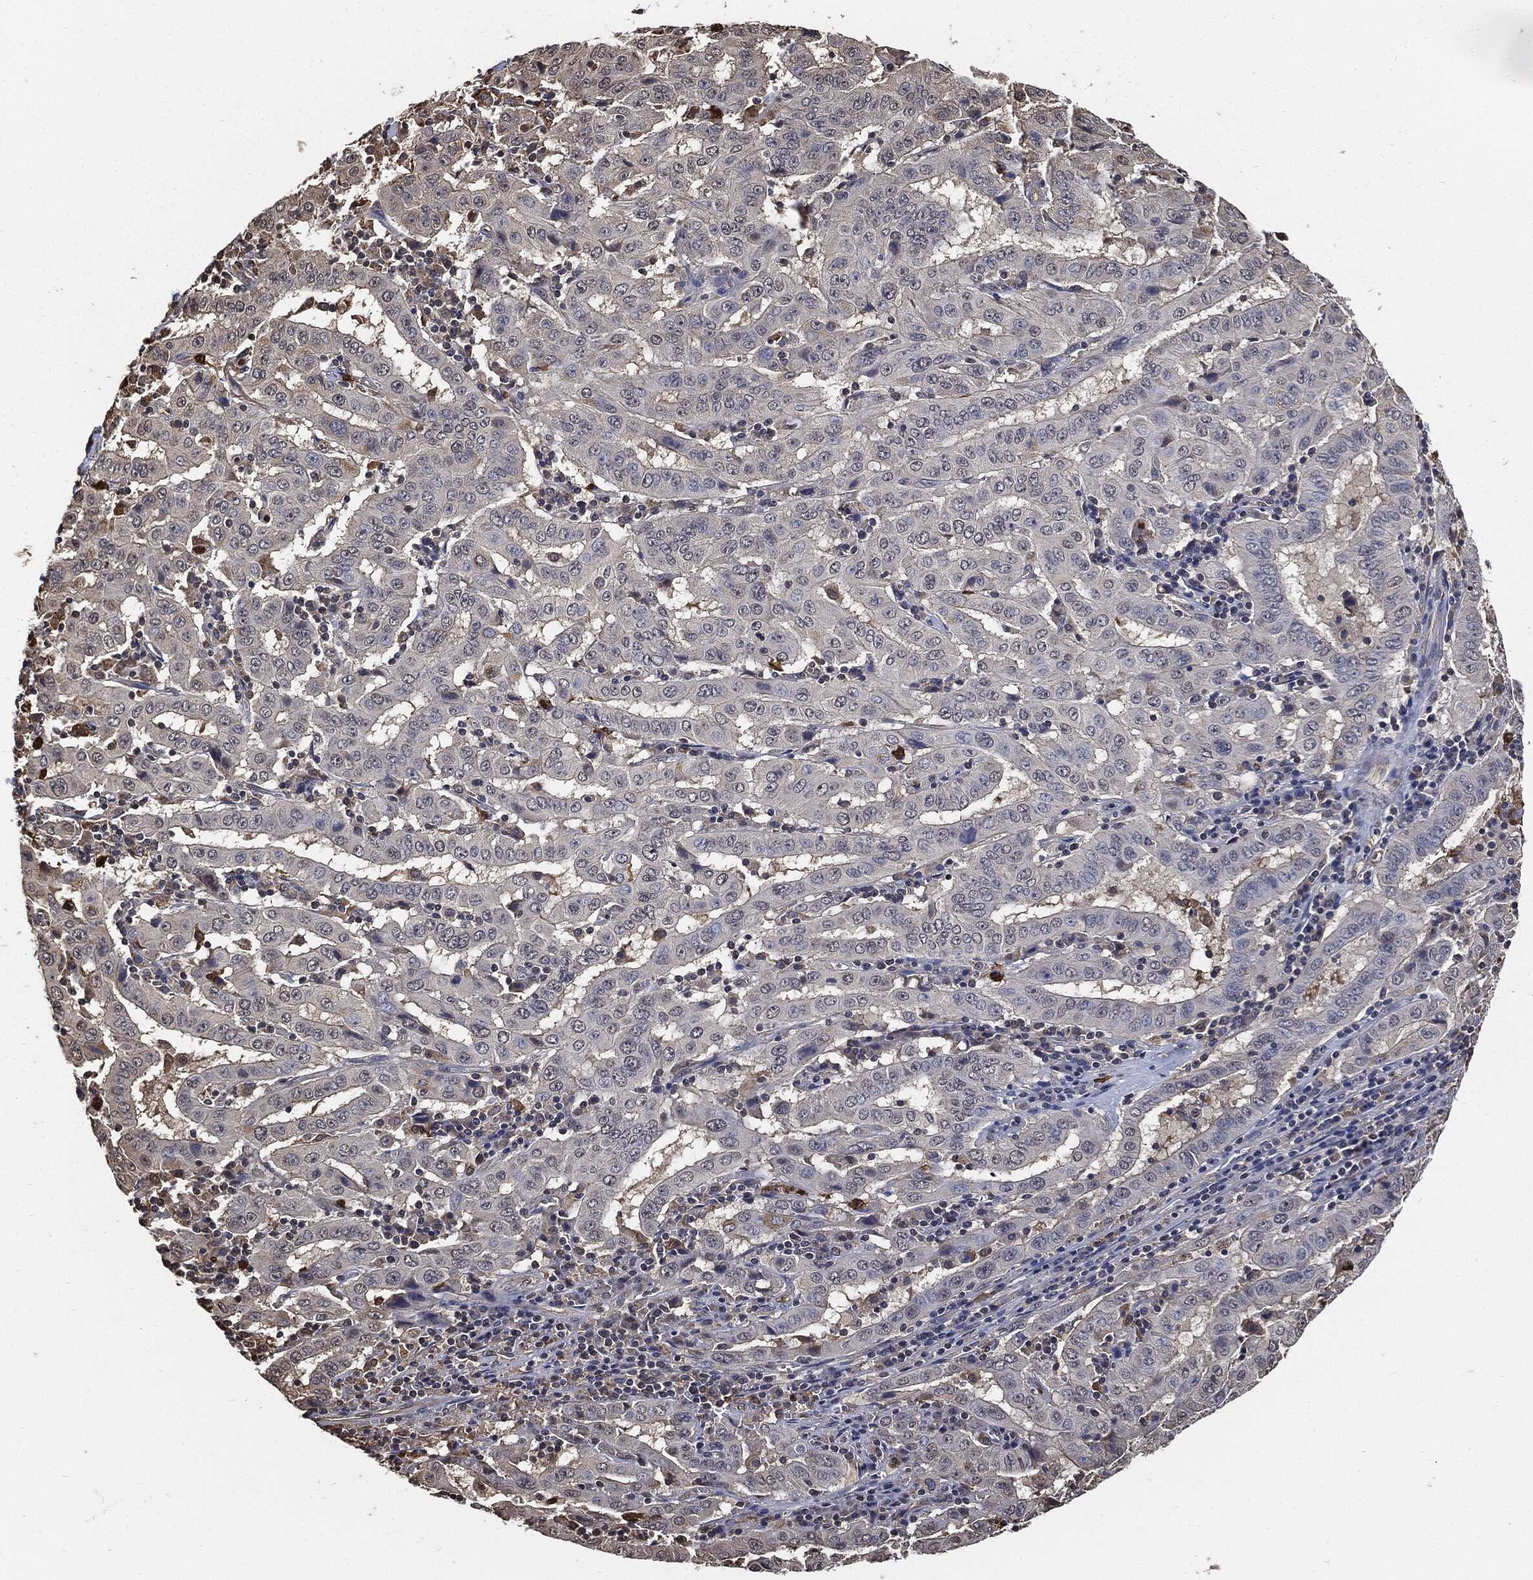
{"staining": {"intensity": "negative", "quantity": "none", "location": "none"}, "tissue": "pancreatic cancer", "cell_type": "Tumor cells", "image_type": "cancer", "snomed": [{"axis": "morphology", "description": "Adenocarcinoma, NOS"}, {"axis": "topography", "description": "Pancreas"}], "caption": "Immunohistochemistry histopathology image of pancreatic cancer stained for a protein (brown), which reveals no positivity in tumor cells.", "gene": "S100A9", "patient": {"sex": "male", "age": 63}}